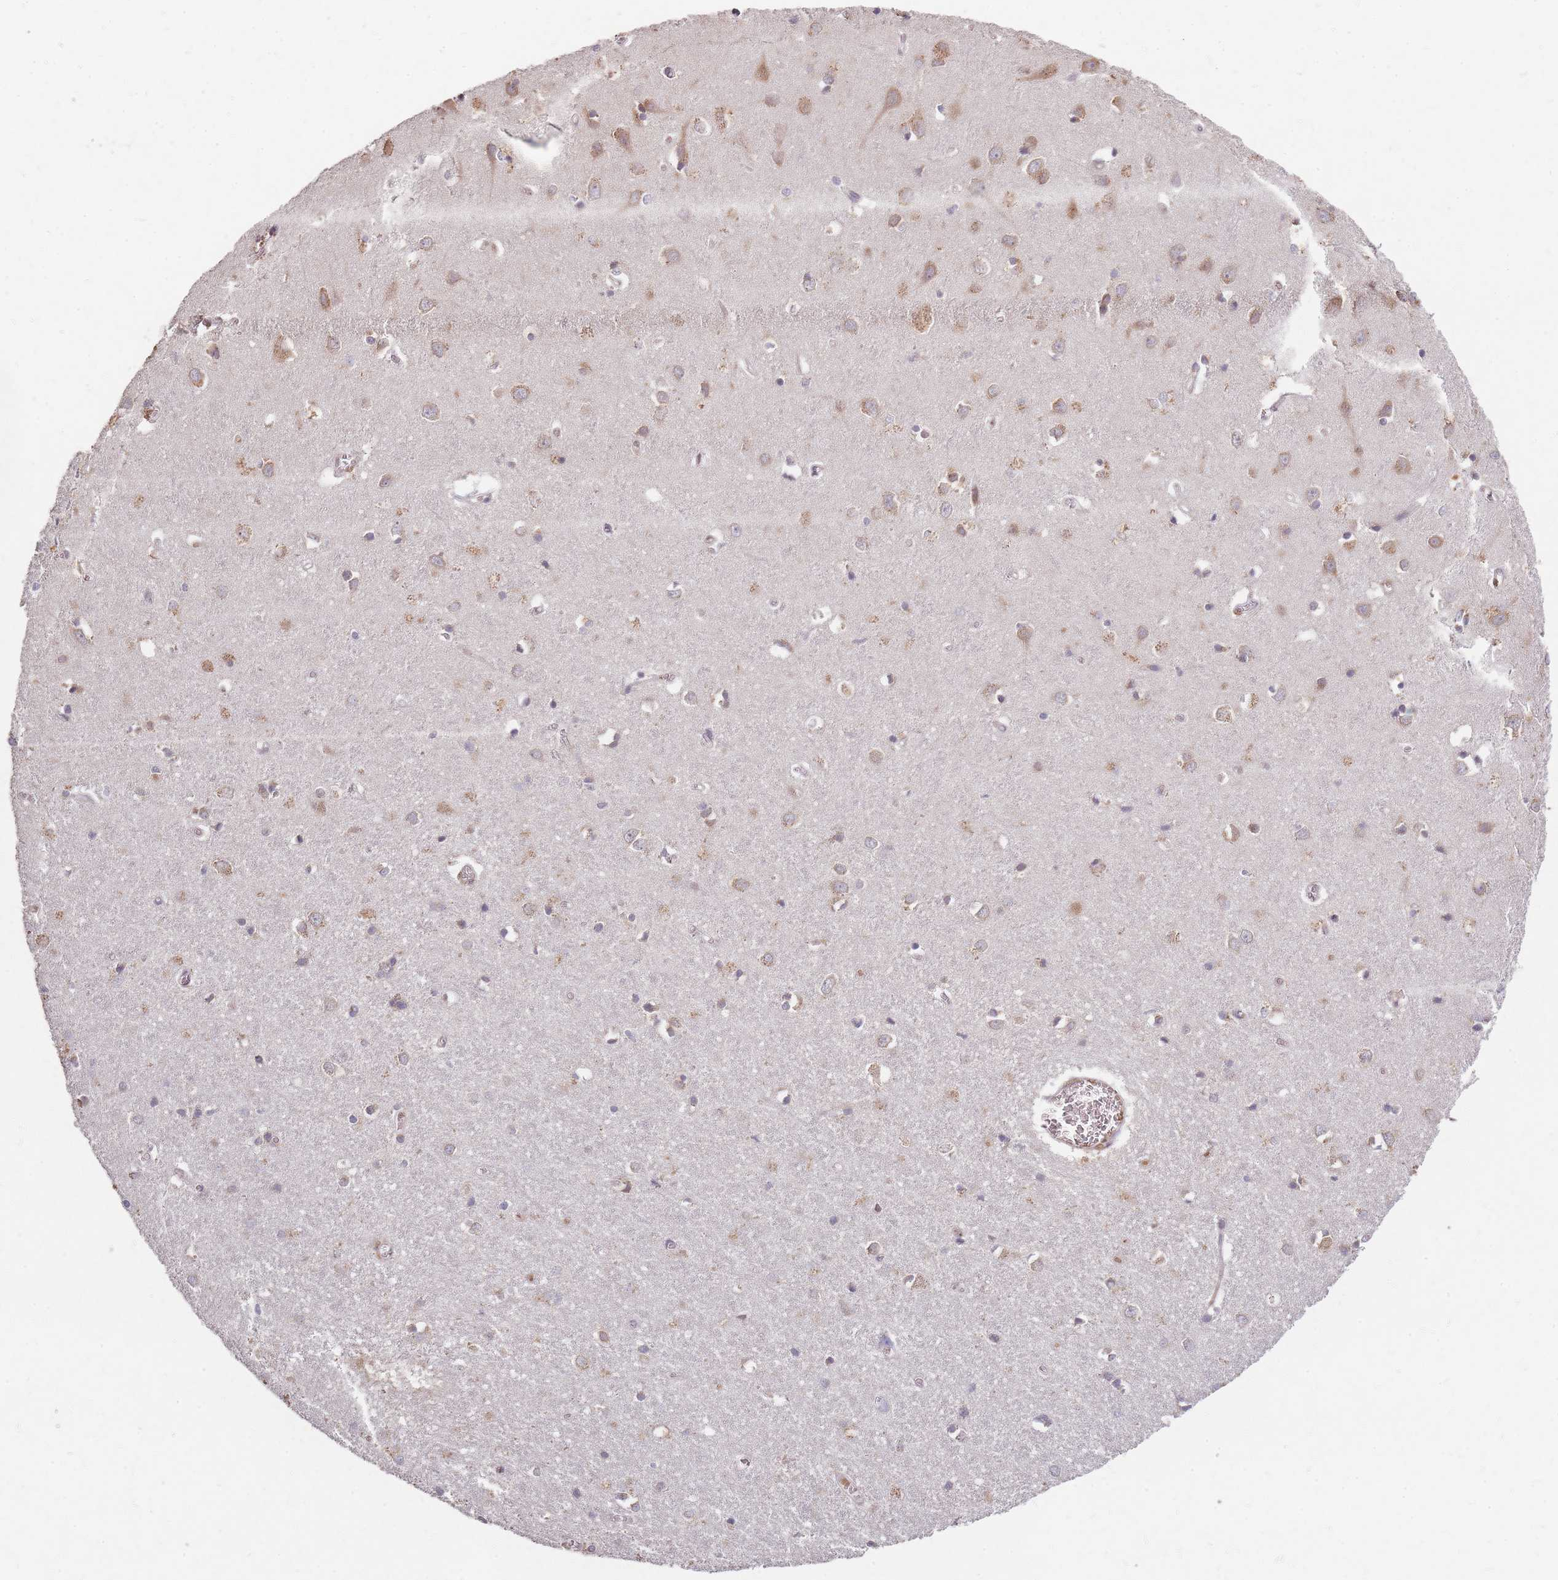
{"staining": {"intensity": "negative", "quantity": "none", "location": "none"}, "tissue": "cerebral cortex", "cell_type": "Endothelial cells", "image_type": "normal", "snomed": [{"axis": "morphology", "description": "Normal tissue, NOS"}, {"axis": "topography", "description": "Cerebral cortex"}], "caption": "This is an immunohistochemistry (IHC) image of normal human cerebral cortex. There is no staining in endothelial cells.", "gene": "SMIM14", "patient": {"sex": "female", "age": 64}}